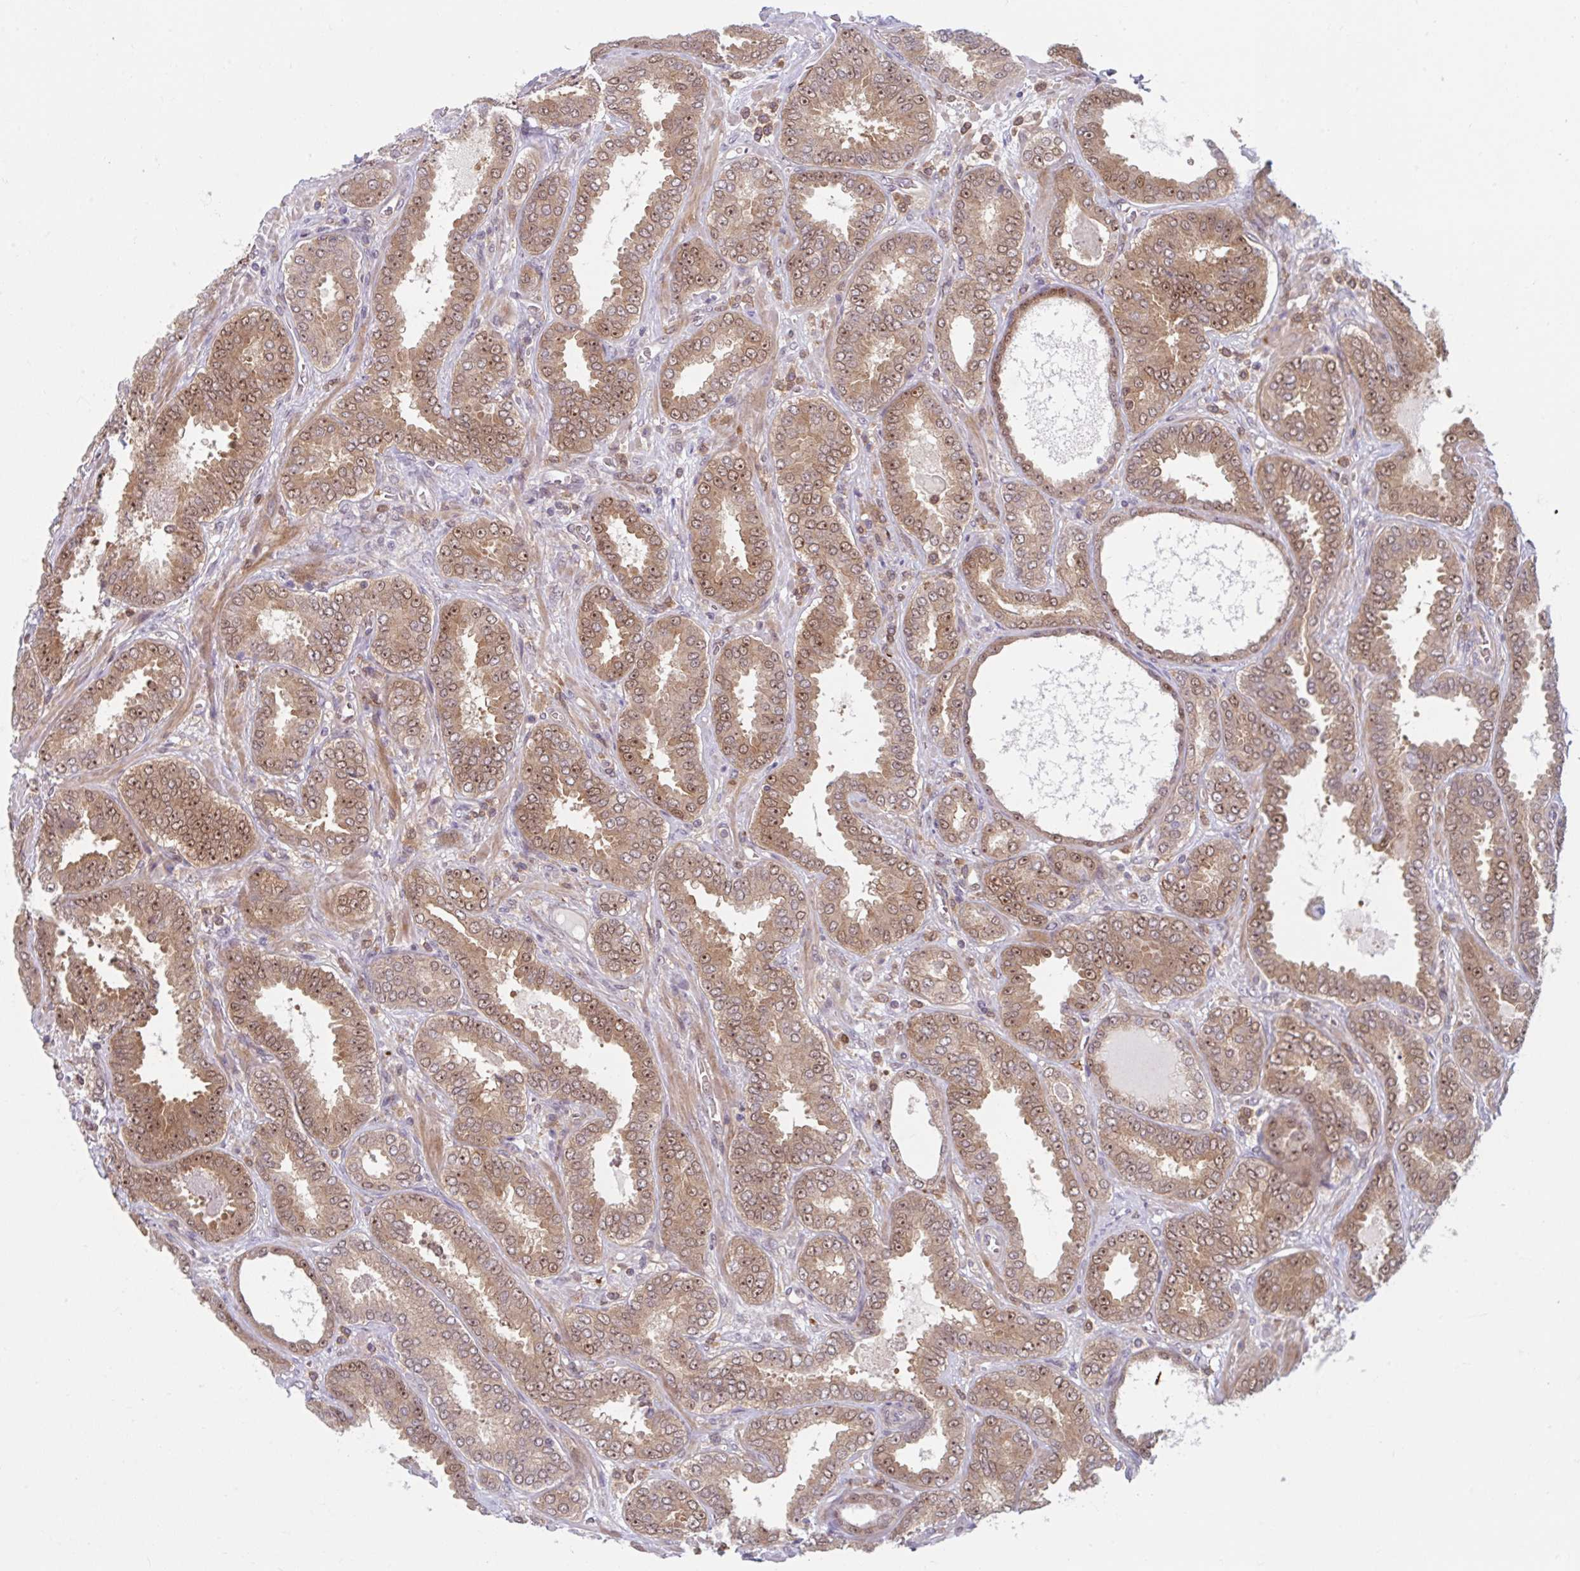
{"staining": {"intensity": "moderate", "quantity": ">75%", "location": "cytoplasmic/membranous,nuclear"}, "tissue": "prostate cancer", "cell_type": "Tumor cells", "image_type": "cancer", "snomed": [{"axis": "morphology", "description": "Adenocarcinoma, High grade"}, {"axis": "topography", "description": "Prostate"}], "caption": "IHC photomicrograph of high-grade adenocarcinoma (prostate) stained for a protein (brown), which demonstrates medium levels of moderate cytoplasmic/membranous and nuclear staining in approximately >75% of tumor cells.", "gene": "HMBS", "patient": {"sex": "male", "age": 72}}